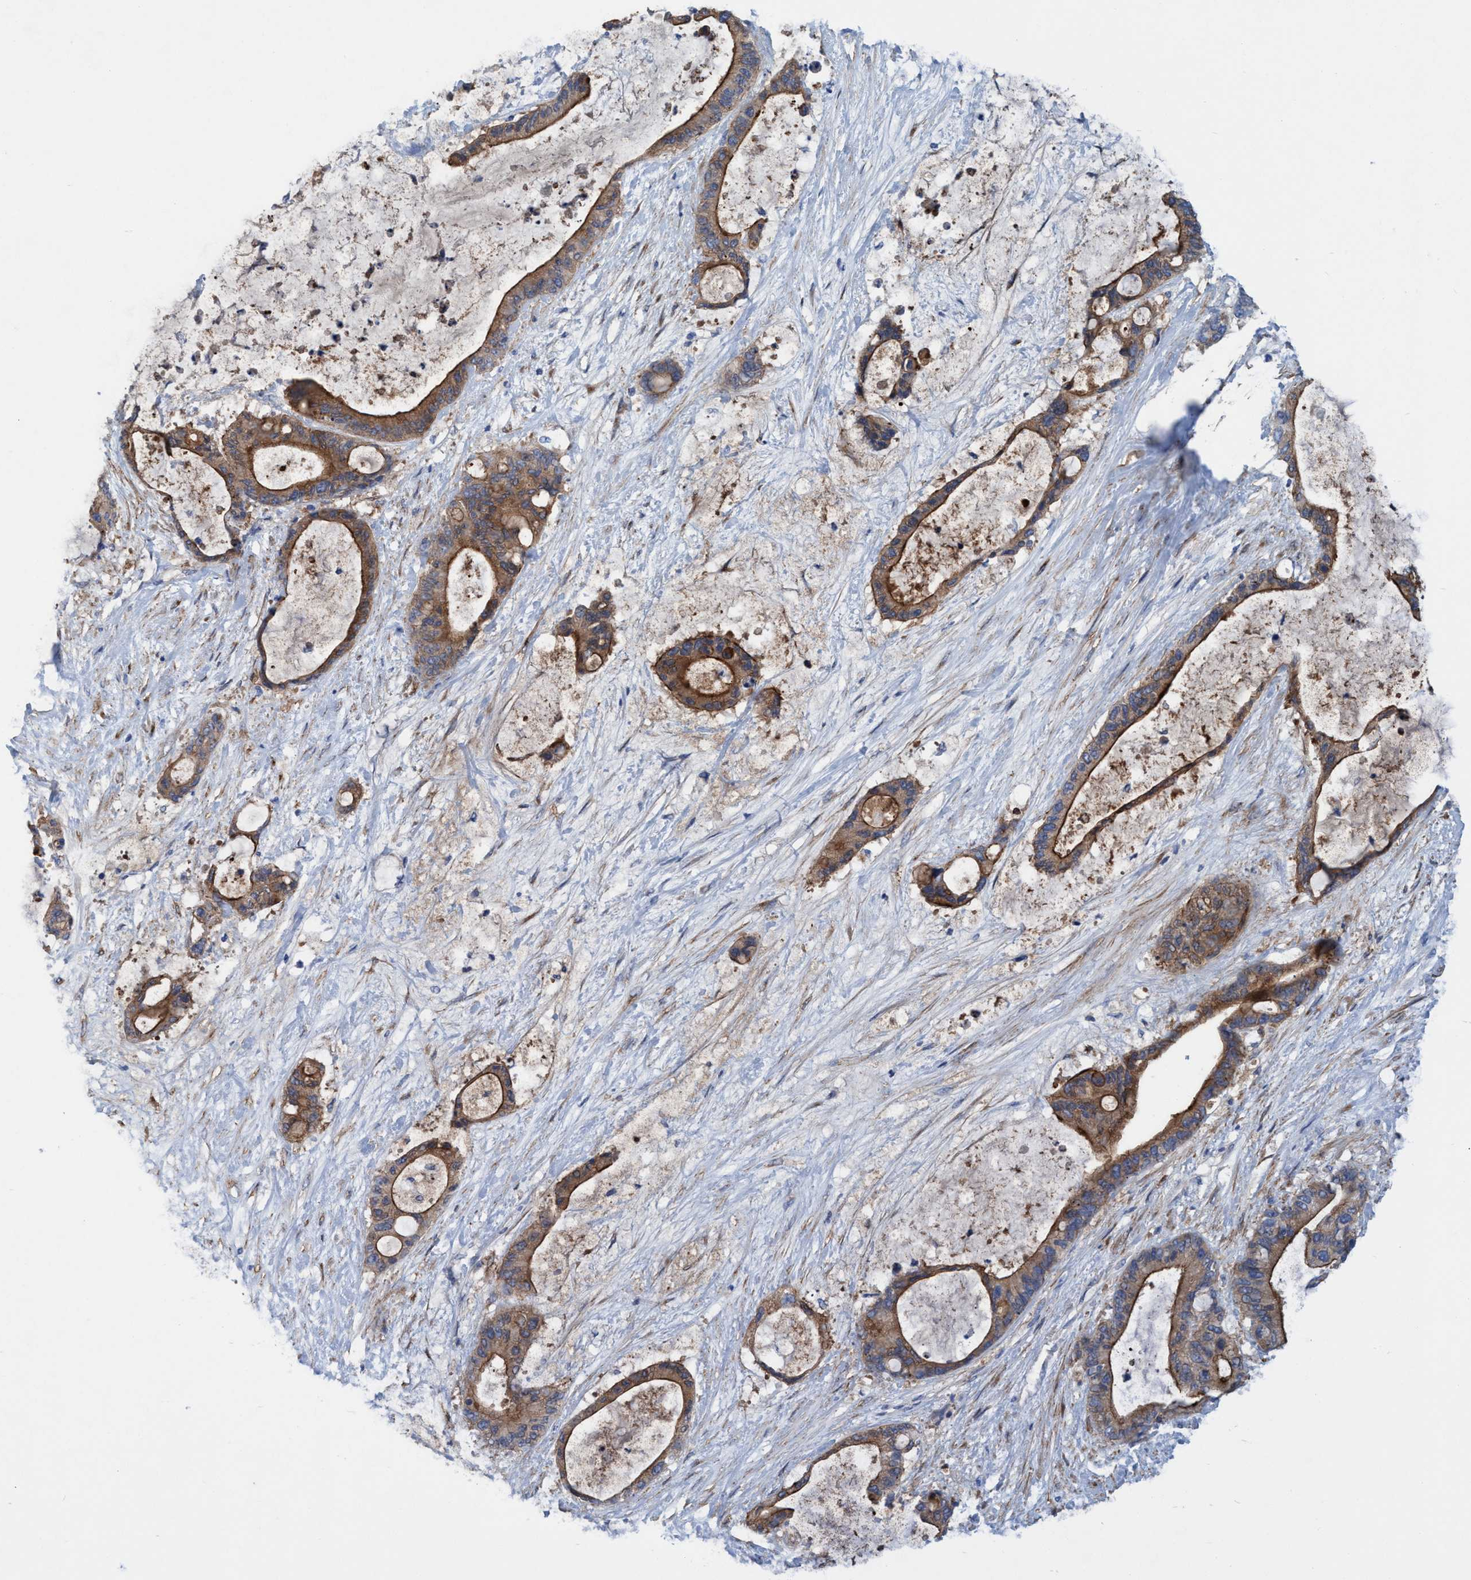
{"staining": {"intensity": "moderate", "quantity": ">75%", "location": "cytoplasmic/membranous"}, "tissue": "liver cancer", "cell_type": "Tumor cells", "image_type": "cancer", "snomed": [{"axis": "morphology", "description": "Cholangiocarcinoma"}, {"axis": "topography", "description": "Liver"}], "caption": "Brown immunohistochemical staining in human liver cancer displays moderate cytoplasmic/membranous positivity in about >75% of tumor cells.", "gene": "GULP1", "patient": {"sex": "female", "age": 73}}